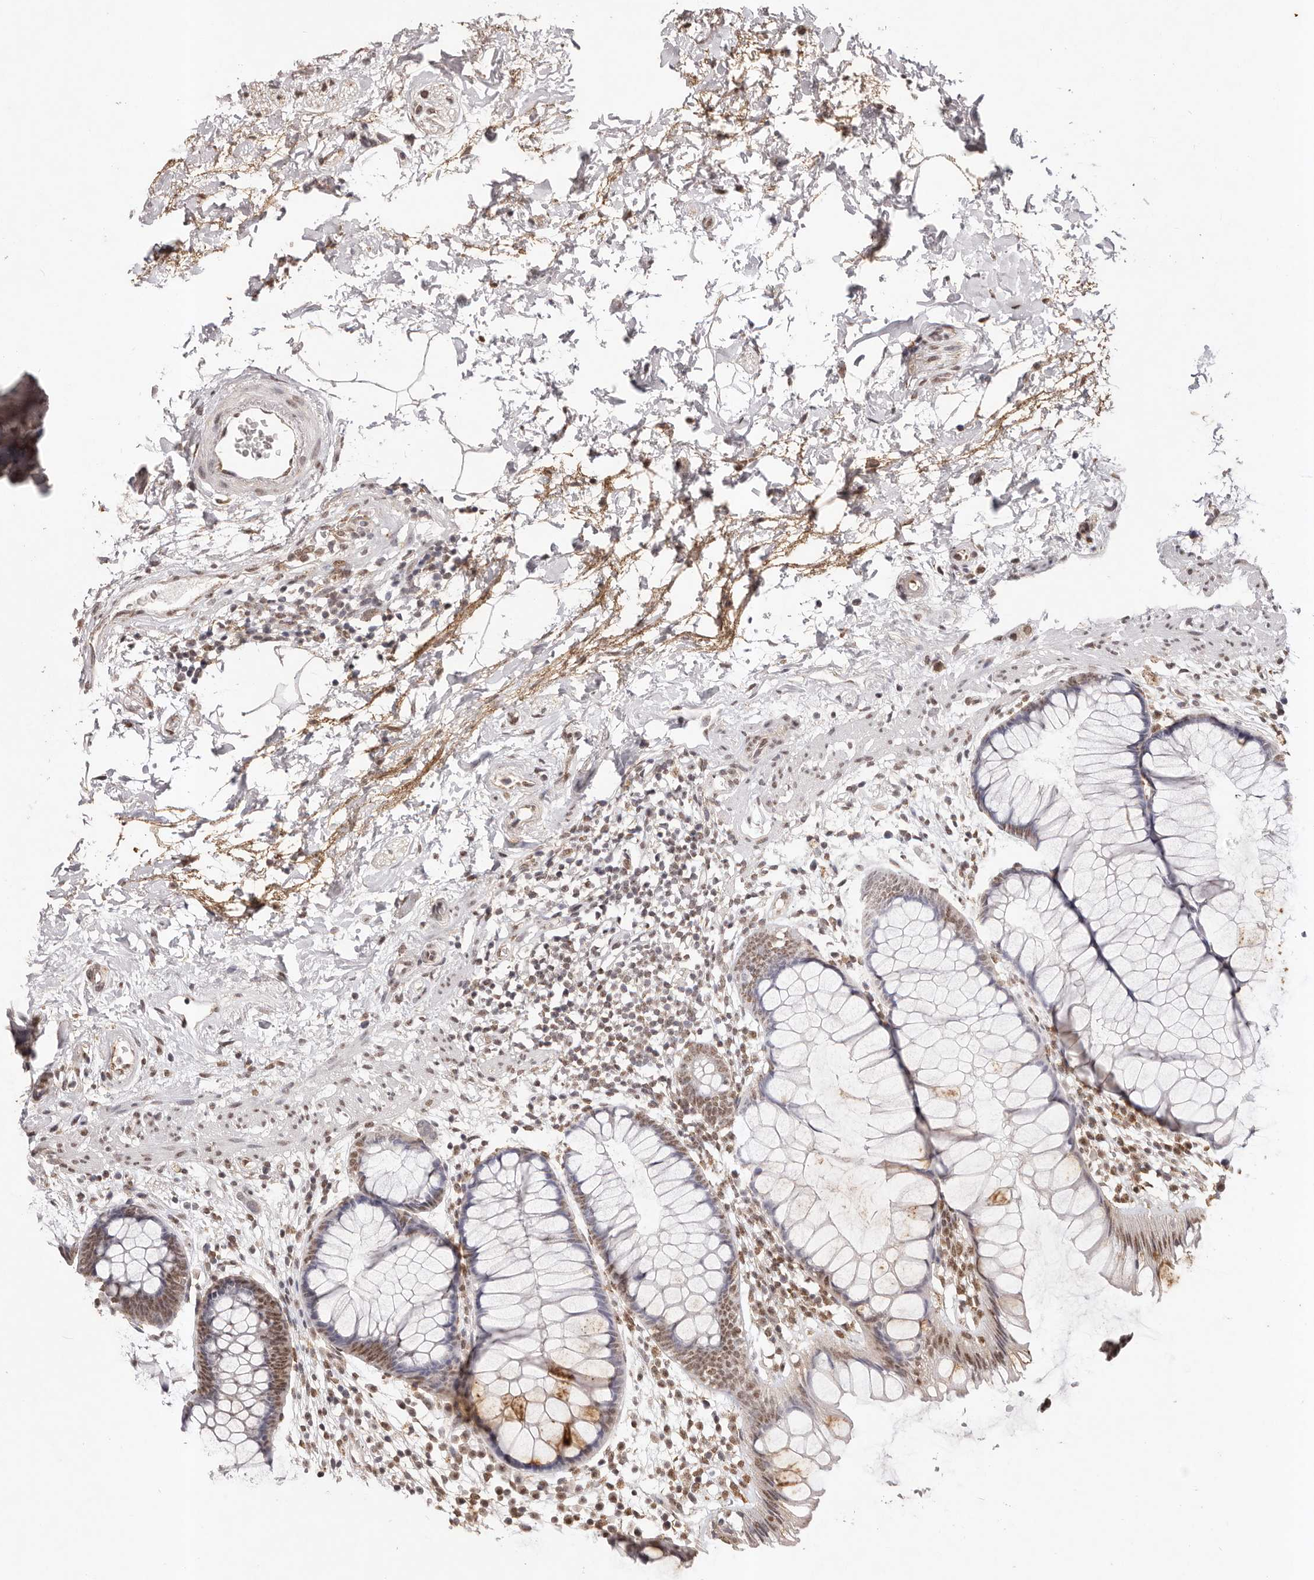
{"staining": {"intensity": "moderate", "quantity": ">75%", "location": "cytoplasmic/membranous,nuclear"}, "tissue": "rectum", "cell_type": "Glandular cells", "image_type": "normal", "snomed": [{"axis": "morphology", "description": "Normal tissue, NOS"}, {"axis": "topography", "description": "Rectum"}], "caption": "Rectum stained with IHC displays moderate cytoplasmic/membranous,nuclear staining in about >75% of glandular cells.", "gene": "RPS6KA5", "patient": {"sex": "male", "age": 51}}